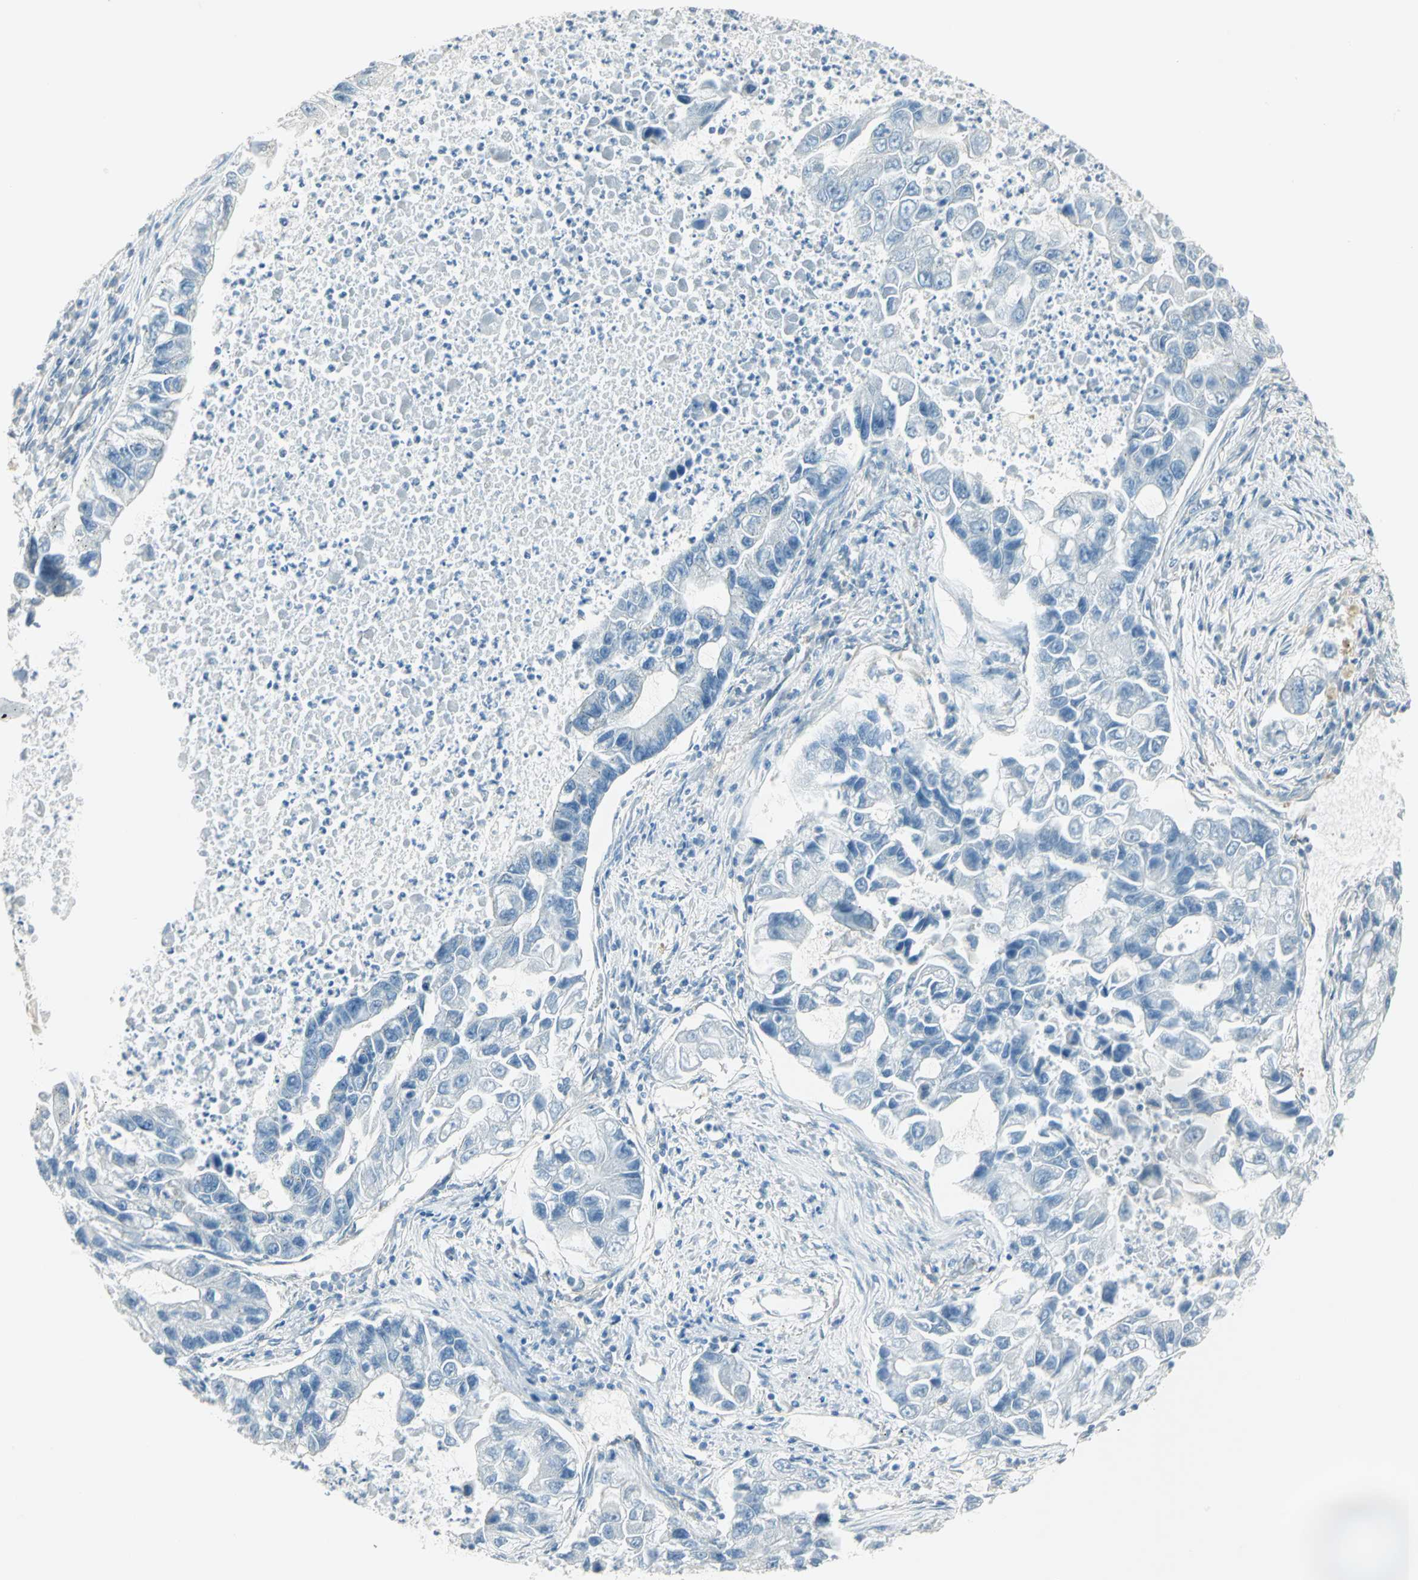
{"staining": {"intensity": "negative", "quantity": "none", "location": "none"}, "tissue": "lung cancer", "cell_type": "Tumor cells", "image_type": "cancer", "snomed": [{"axis": "morphology", "description": "Adenocarcinoma, NOS"}, {"axis": "topography", "description": "Lung"}], "caption": "DAB (3,3'-diaminobenzidine) immunohistochemical staining of lung cancer demonstrates no significant staining in tumor cells.", "gene": "TSC22D2", "patient": {"sex": "female", "age": 51}}